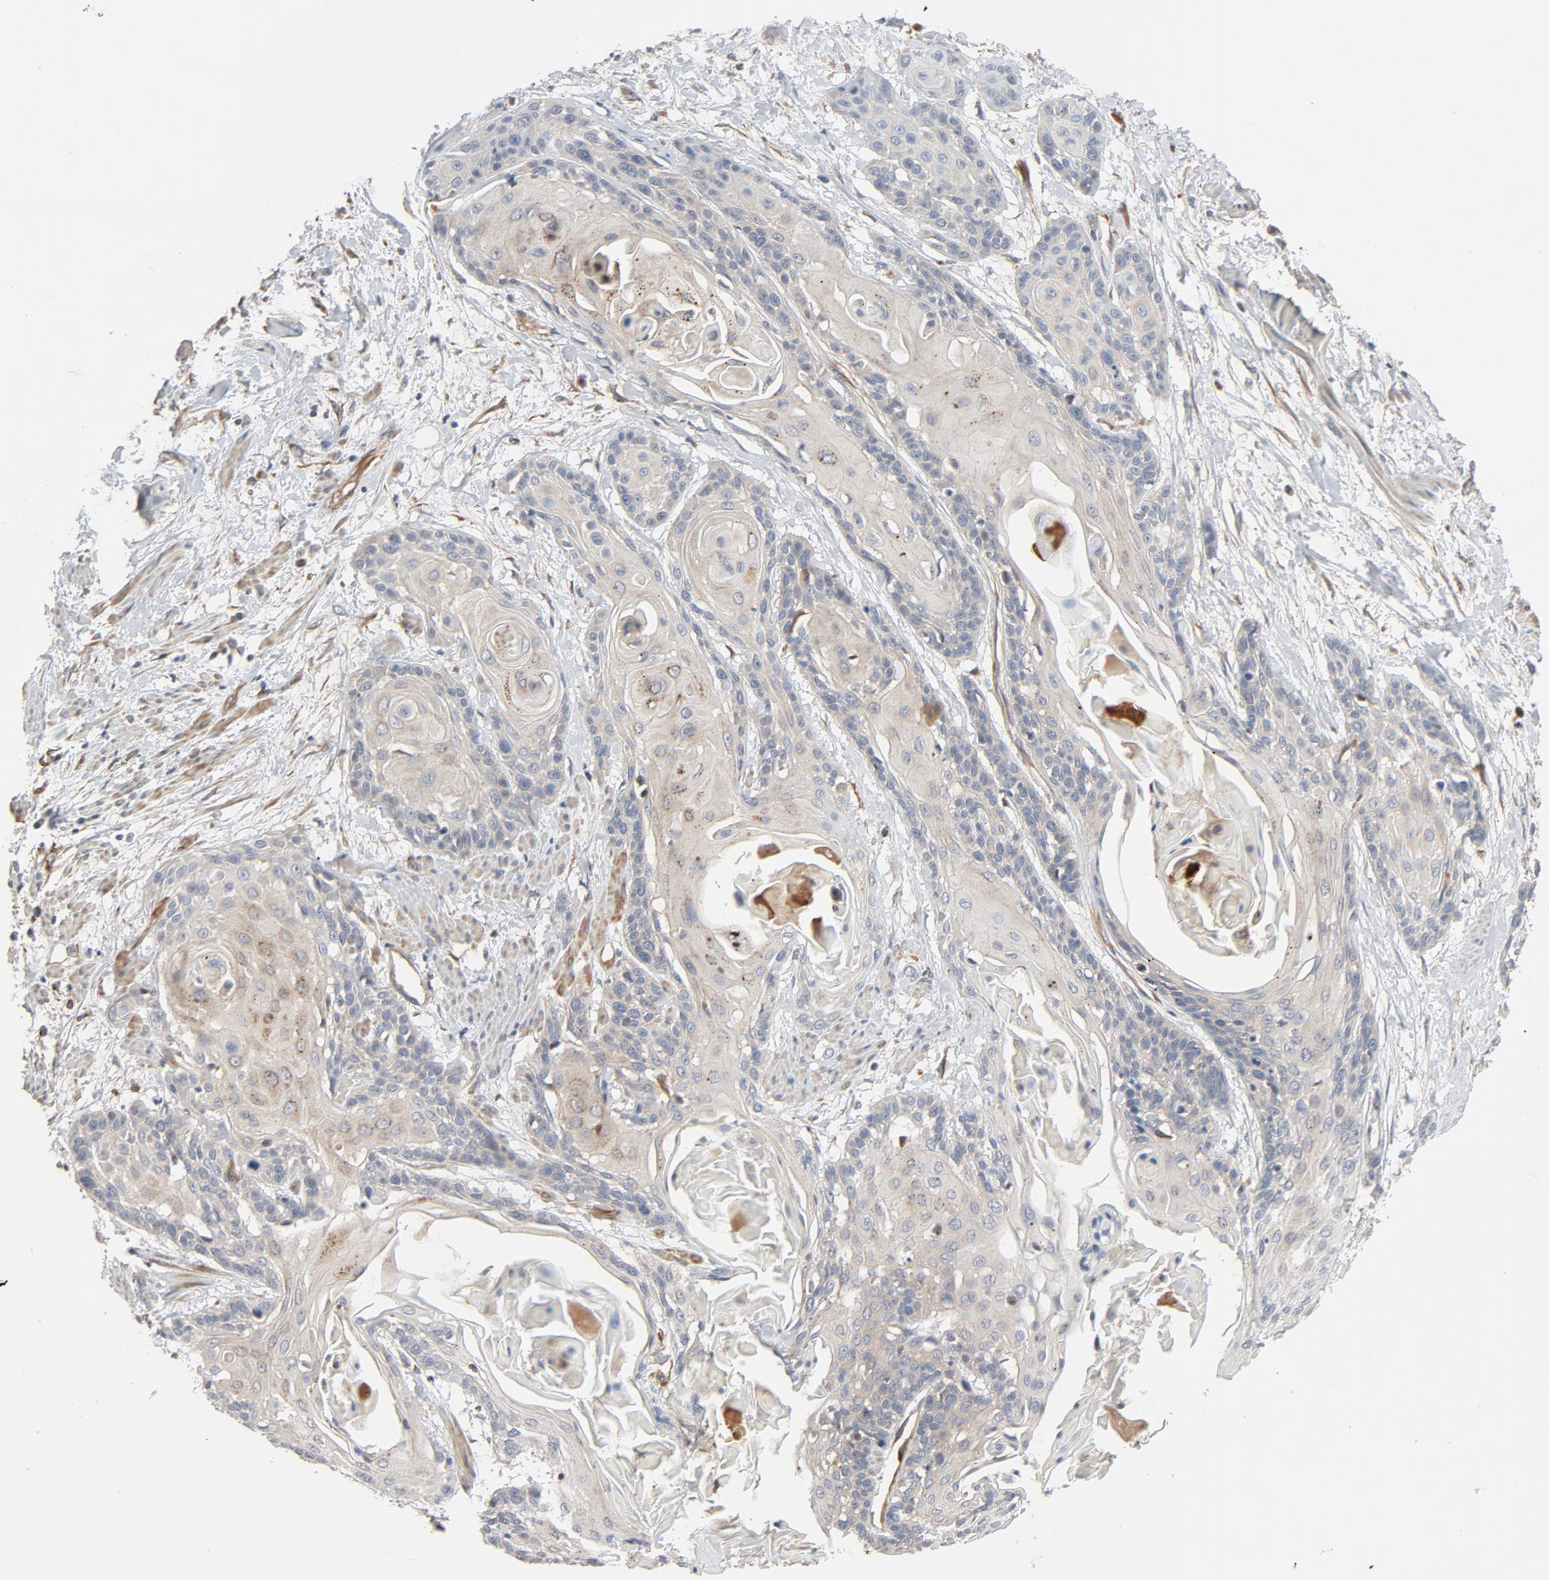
{"staining": {"intensity": "weak", "quantity": ">75%", "location": "cytoplasmic/membranous"}, "tissue": "cervical cancer", "cell_type": "Tumor cells", "image_type": "cancer", "snomed": [{"axis": "morphology", "description": "Squamous cell carcinoma, NOS"}, {"axis": "topography", "description": "Cervix"}], "caption": "High-power microscopy captured an immunohistochemistry (IHC) image of cervical cancer, revealing weak cytoplasmic/membranous expression in approximately >75% of tumor cells. (DAB IHC, brown staining for protein, blue staining for nuclei).", "gene": "TRIOBP", "patient": {"sex": "female", "age": 57}}